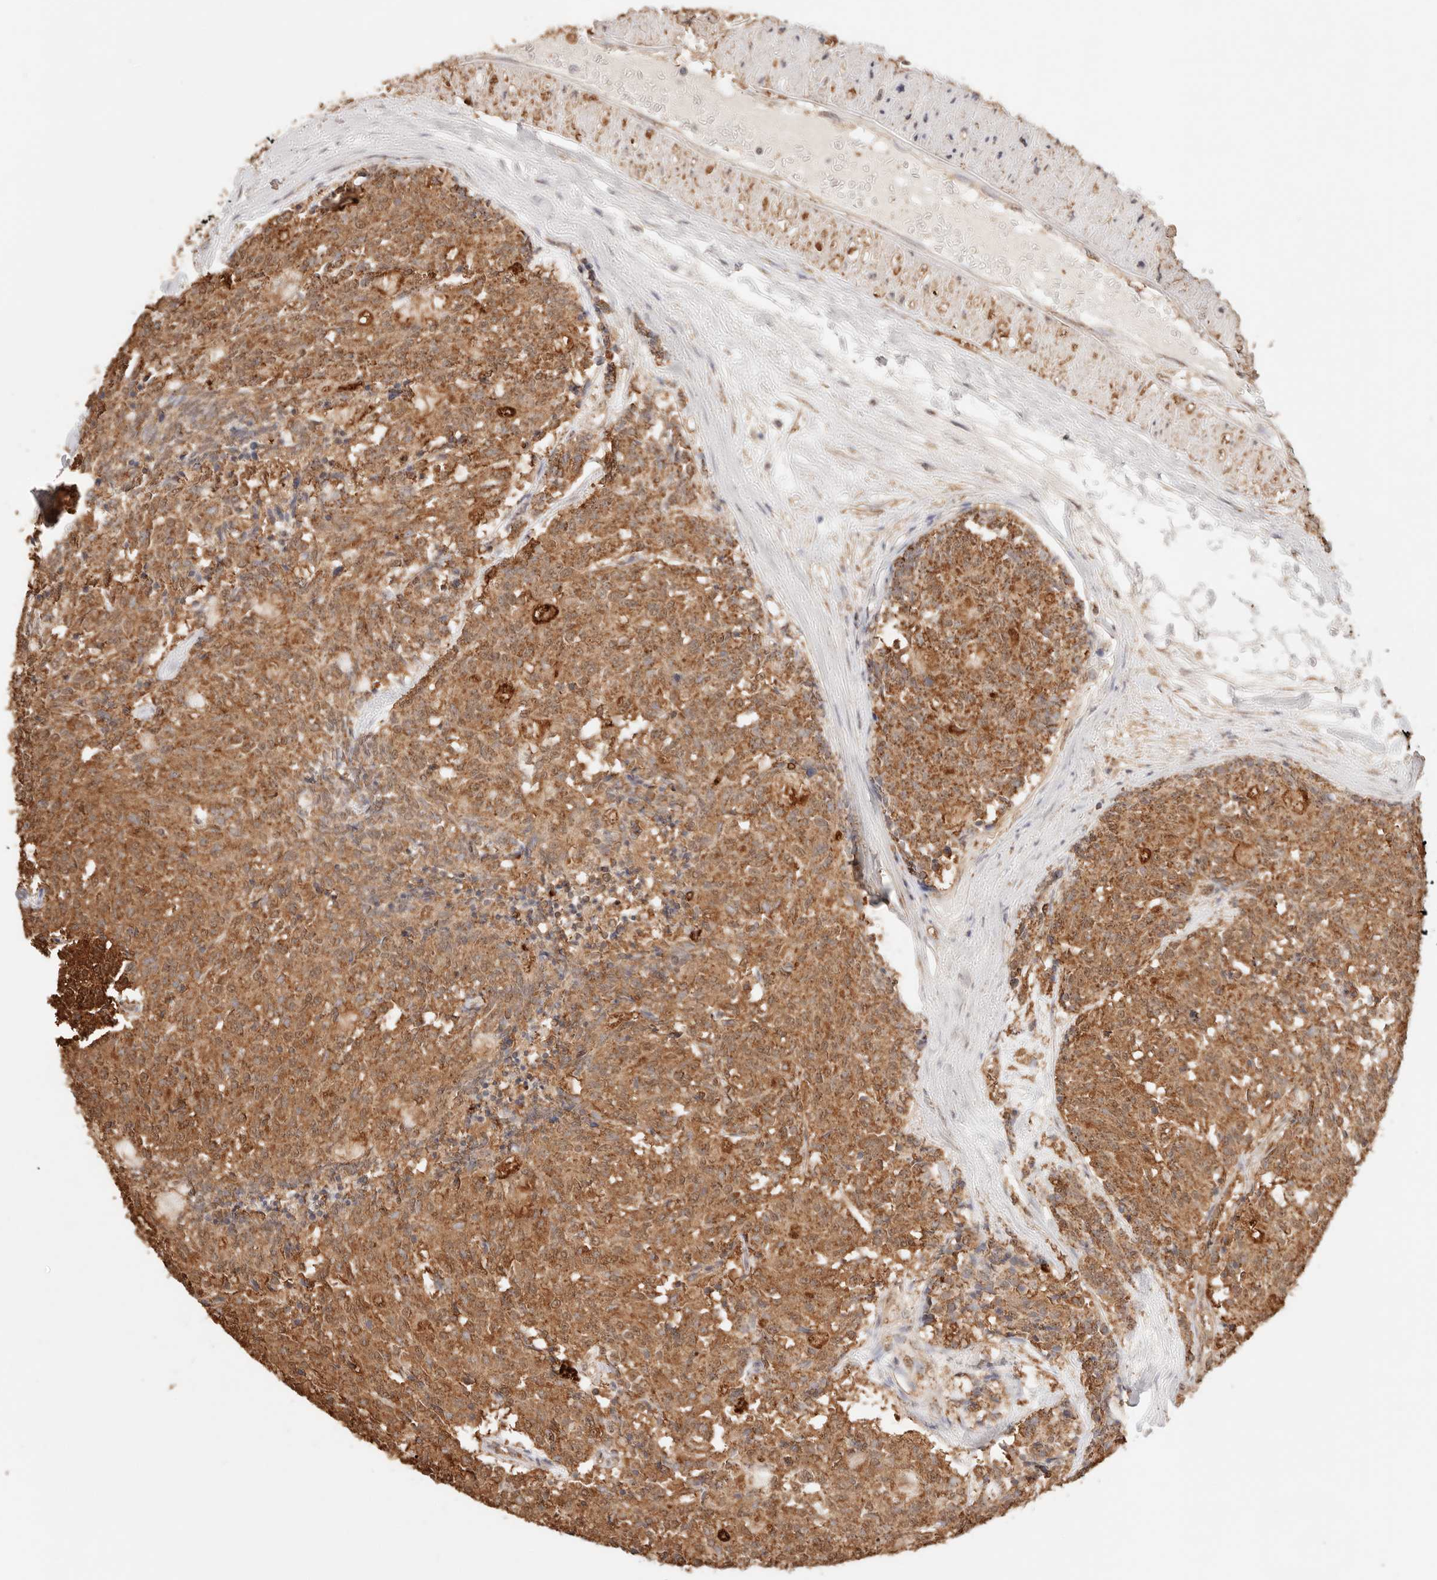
{"staining": {"intensity": "moderate", "quantity": ">75%", "location": "cytoplasmic/membranous"}, "tissue": "carcinoid", "cell_type": "Tumor cells", "image_type": "cancer", "snomed": [{"axis": "morphology", "description": "Carcinoid, malignant, NOS"}, {"axis": "topography", "description": "Pancreas"}], "caption": "Immunohistochemistry of malignant carcinoid shows medium levels of moderate cytoplasmic/membranous positivity in about >75% of tumor cells. The staining is performed using DAB brown chromogen to label protein expression. The nuclei are counter-stained blue using hematoxylin.", "gene": "IL1R2", "patient": {"sex": "female", "age": 54}}